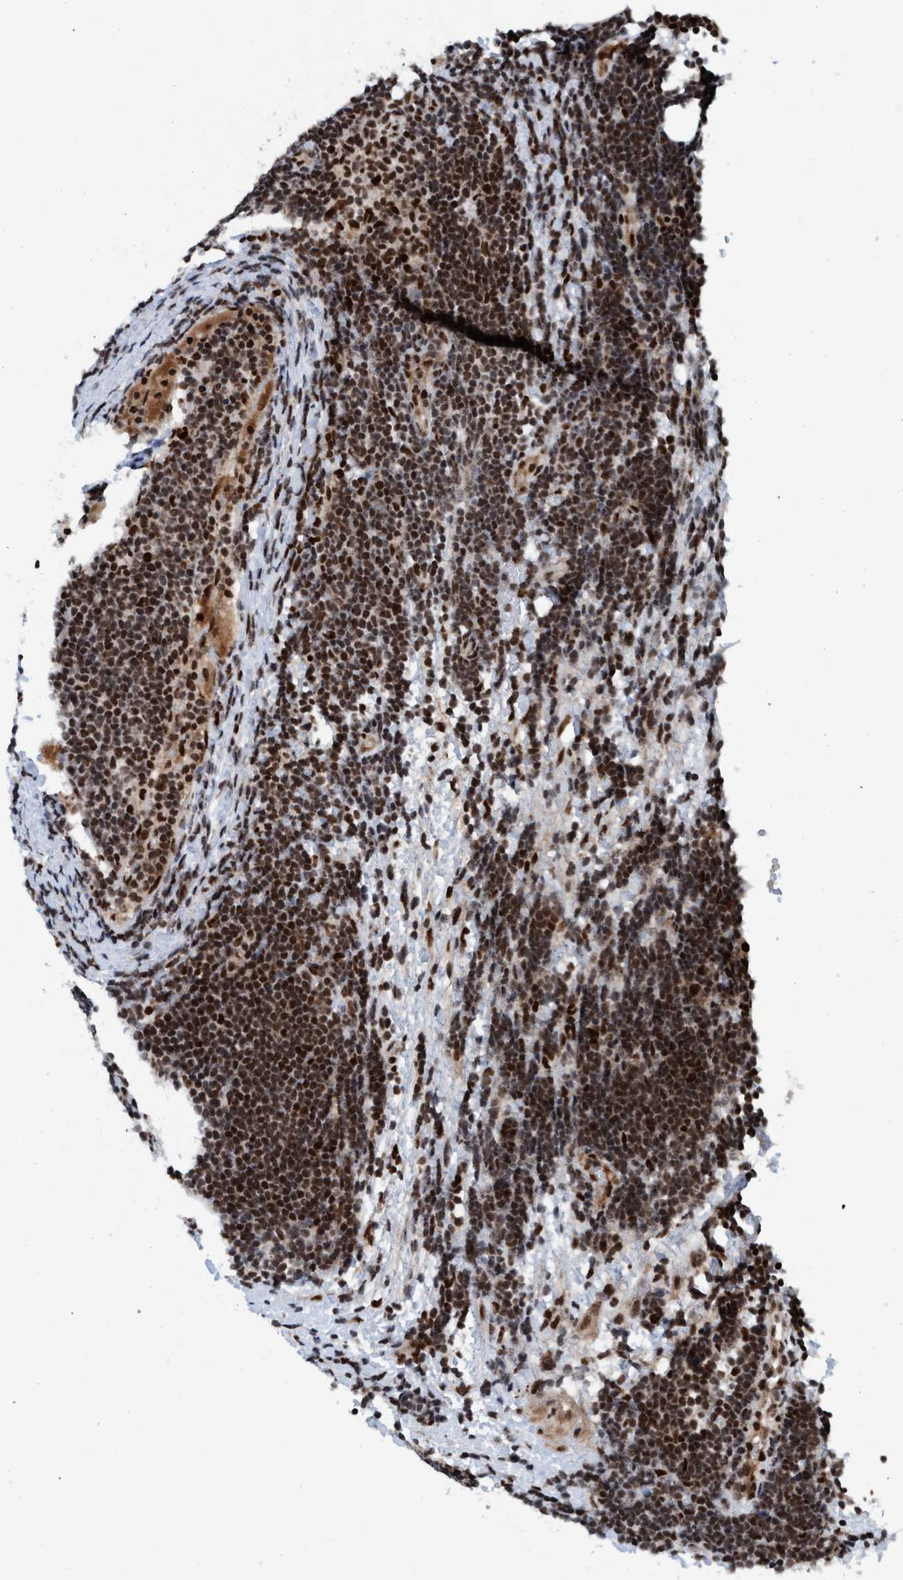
{"staining": {"intensity": "strong", "quantity": ">75%", "location": "nuclear"}, "tissue": "lymphoma", "cell_type": "Tumor cells", "image_type": "cancer", "snomed": [{"axis": "morphology", "description": "Malignant lymphoma, non-Hodgkin's type, Low grade"}, {"axis": "topography", "description": "Lymph node"}], "caption": "Immunohistochemistry (IHC) histopathology image of lymphoma stained for a protein (brown), which demonstrates high levels of strong nuclear positivity in about >75% of tumor cells.", "gene": "TOPBP1", "patient": {"sex": "male", "age": 83}}